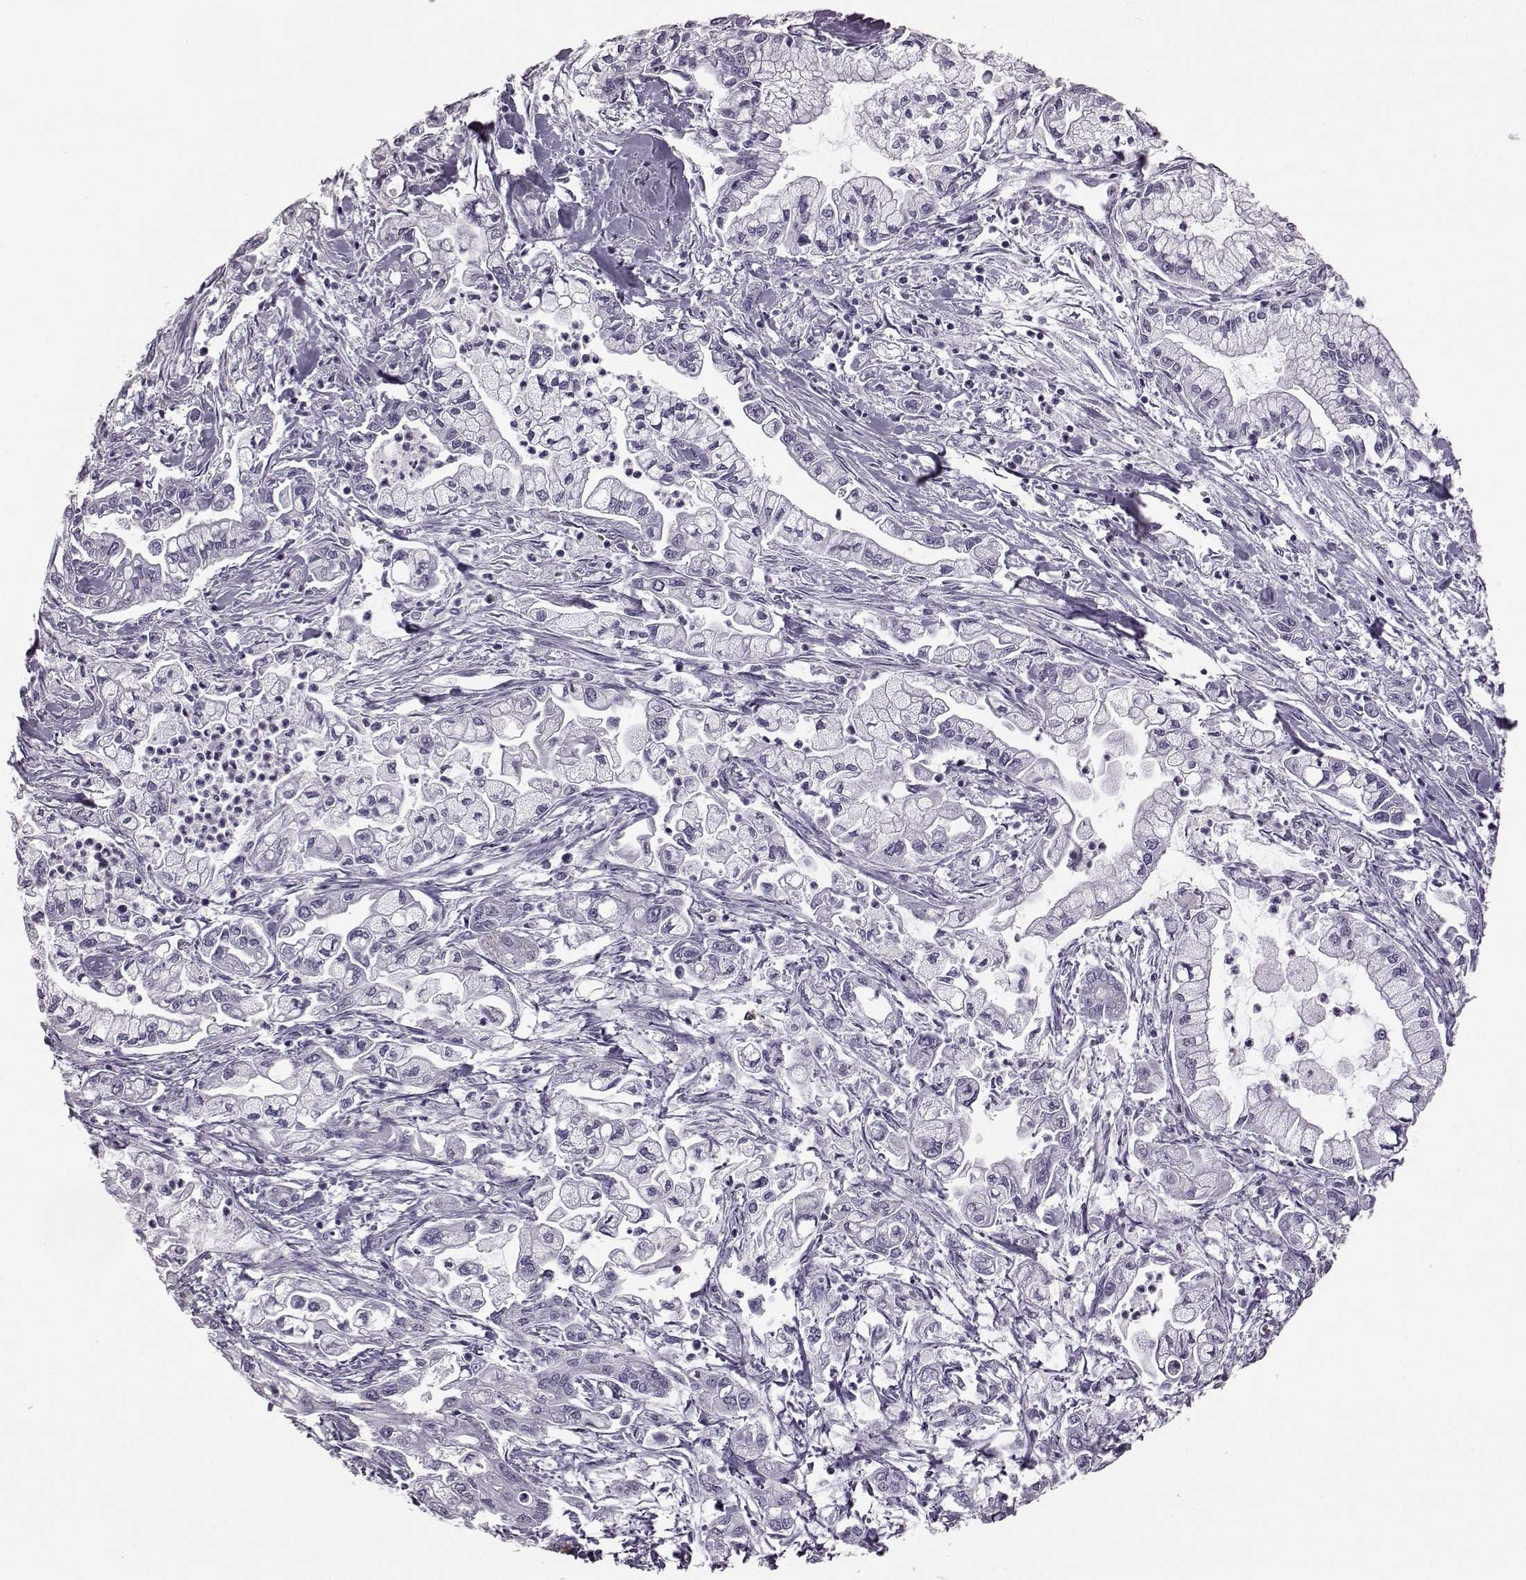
{"staining": {"intensity": "negative", "quantity": "none", "location": "none"}, "tissue": "pancreatic cancer", "cell_type": "Tumor cells", "image_type": "cancer", "snomed": [{"axis": "morphology", "description": "Adenocarcinoma, NOS"}, {"axis": "topography", "description": "Pancreas"}], "caption": "Immunohistochemistry of human pancreatic cancer (adenocarcinoma) shows no staining in tumor cells.", "gene": "JSRP1", "patient": {"sex": "male", "age": 54}}